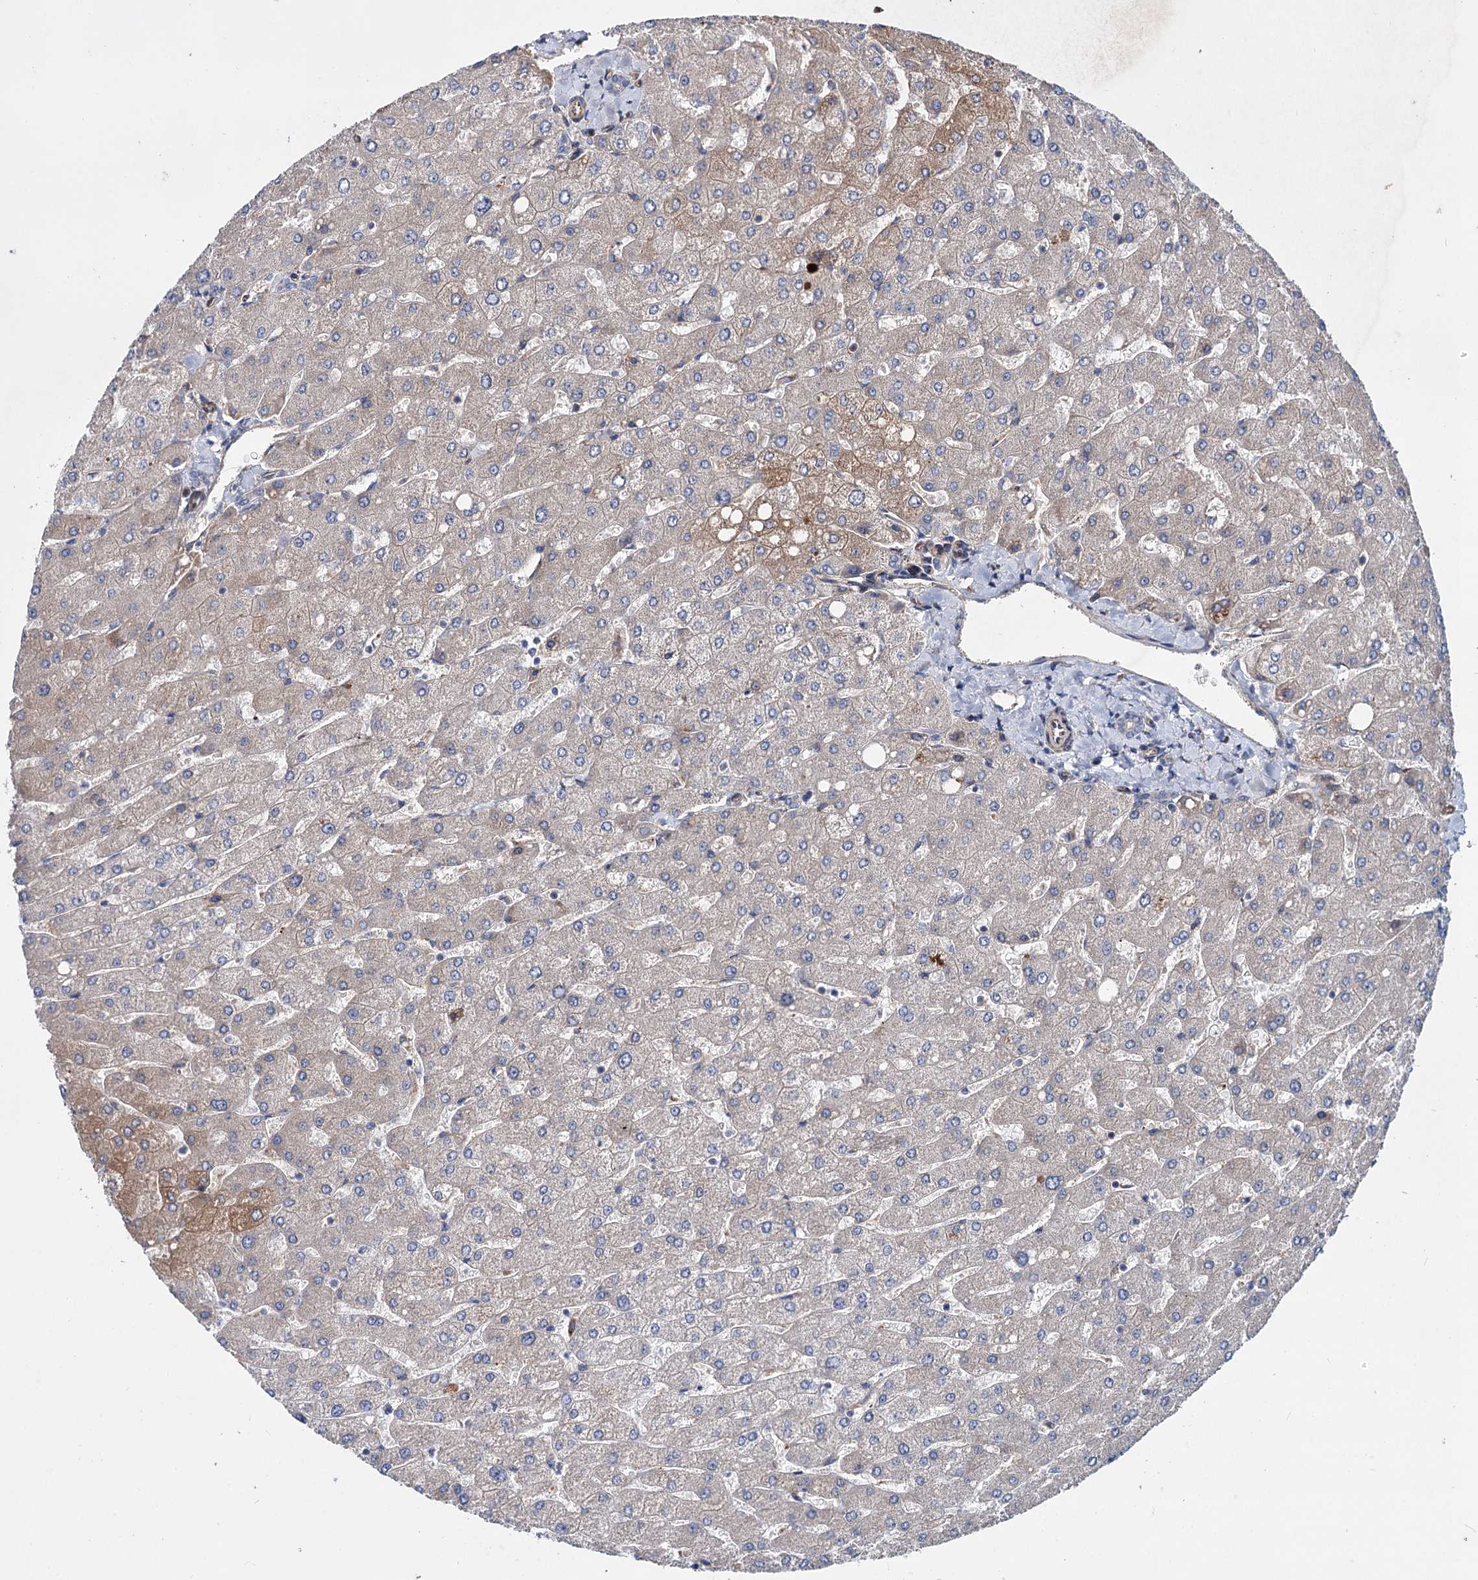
{"staining": {"intensity": "negative", "quantity": "none", "location": "none"}, "tissue": "liver", "cell_type": "Cholangiocytes", "image_type": "normal", "snomed": [{"axis": "morphology", "description": "Normal tissue, NOS"}, {"axis": "topography", "description": "Liver"}], "caption": "An immunohistochemistry micrograph of unremarkable liver is shown. There is no staining in cholangiocytes of liver. (DAB (3,3'-diaminobenzidine) immunohistochemistry (IHC) visualized using brightfield microscopy, high magnification).", "gene": "PTDSS2", "patient": {"sex": "male", "age": 55}}